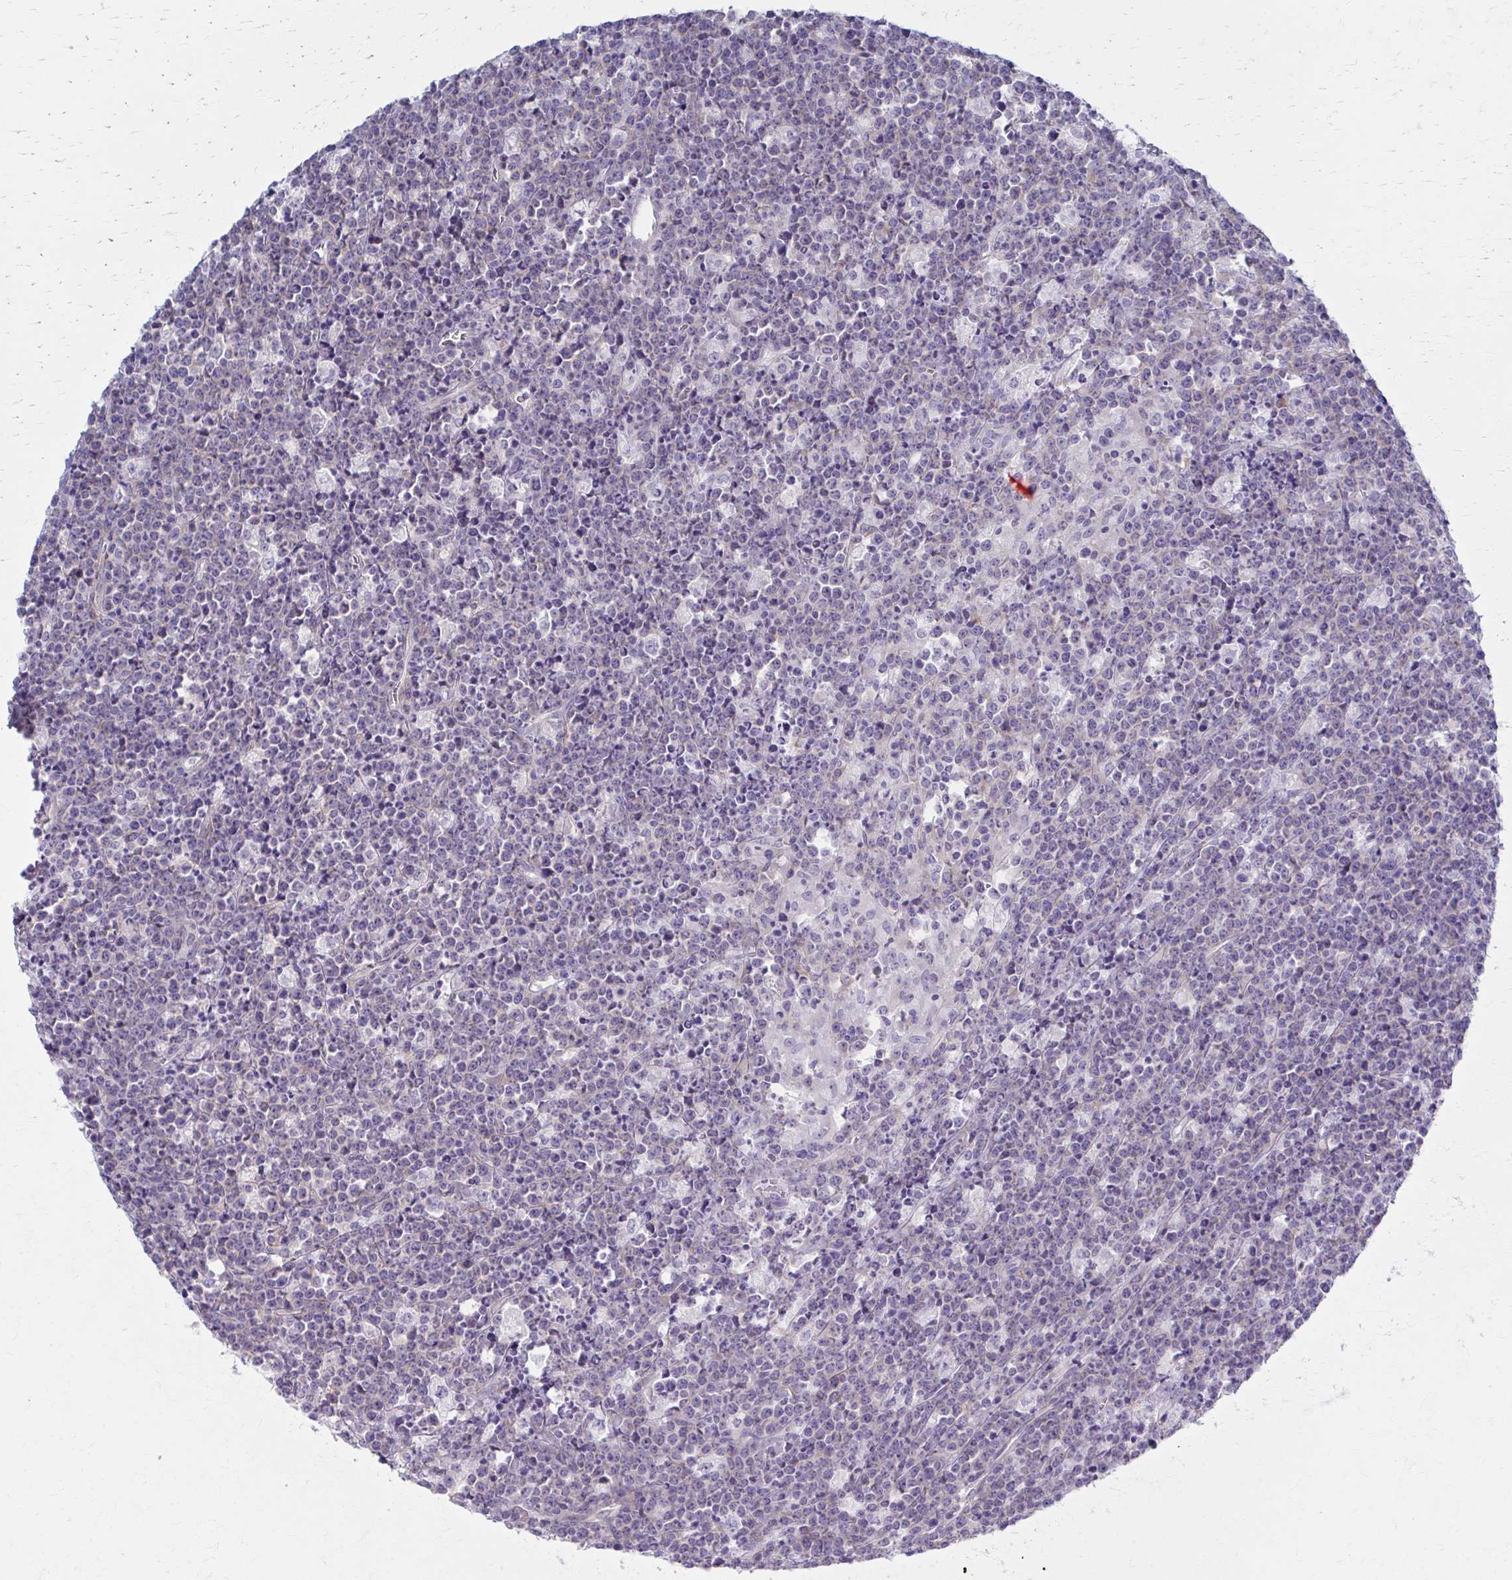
{"staining": {"intensity": "negative", "quantity": "none", "location": "none"}, "tissue": "lymphoma", "cell_type": "Tumor cells", "image_type": "cancer", "snomed": [{"axis": "morphology", "description": "Malignant lymphoma, non-Hodgkin's type, High grade"}, {"axis": "topography", "description": "Ovary"}], "caption": "DAB (3,3'-diaminobenzidine) immunohistochemical staining of human high-grade malignant lymphoma, non-Hodgkin's type reveals no significant staining in tumor cells. The staining was performed using DAB (3,3'-diaminobenzidine) to visualize the protein expression in brown, while the nuclei were stained in blue with hematoxylin (Magnification: 20x).", "gene": "PRKRA", "patient": {"sex": "female", "age": 56}}